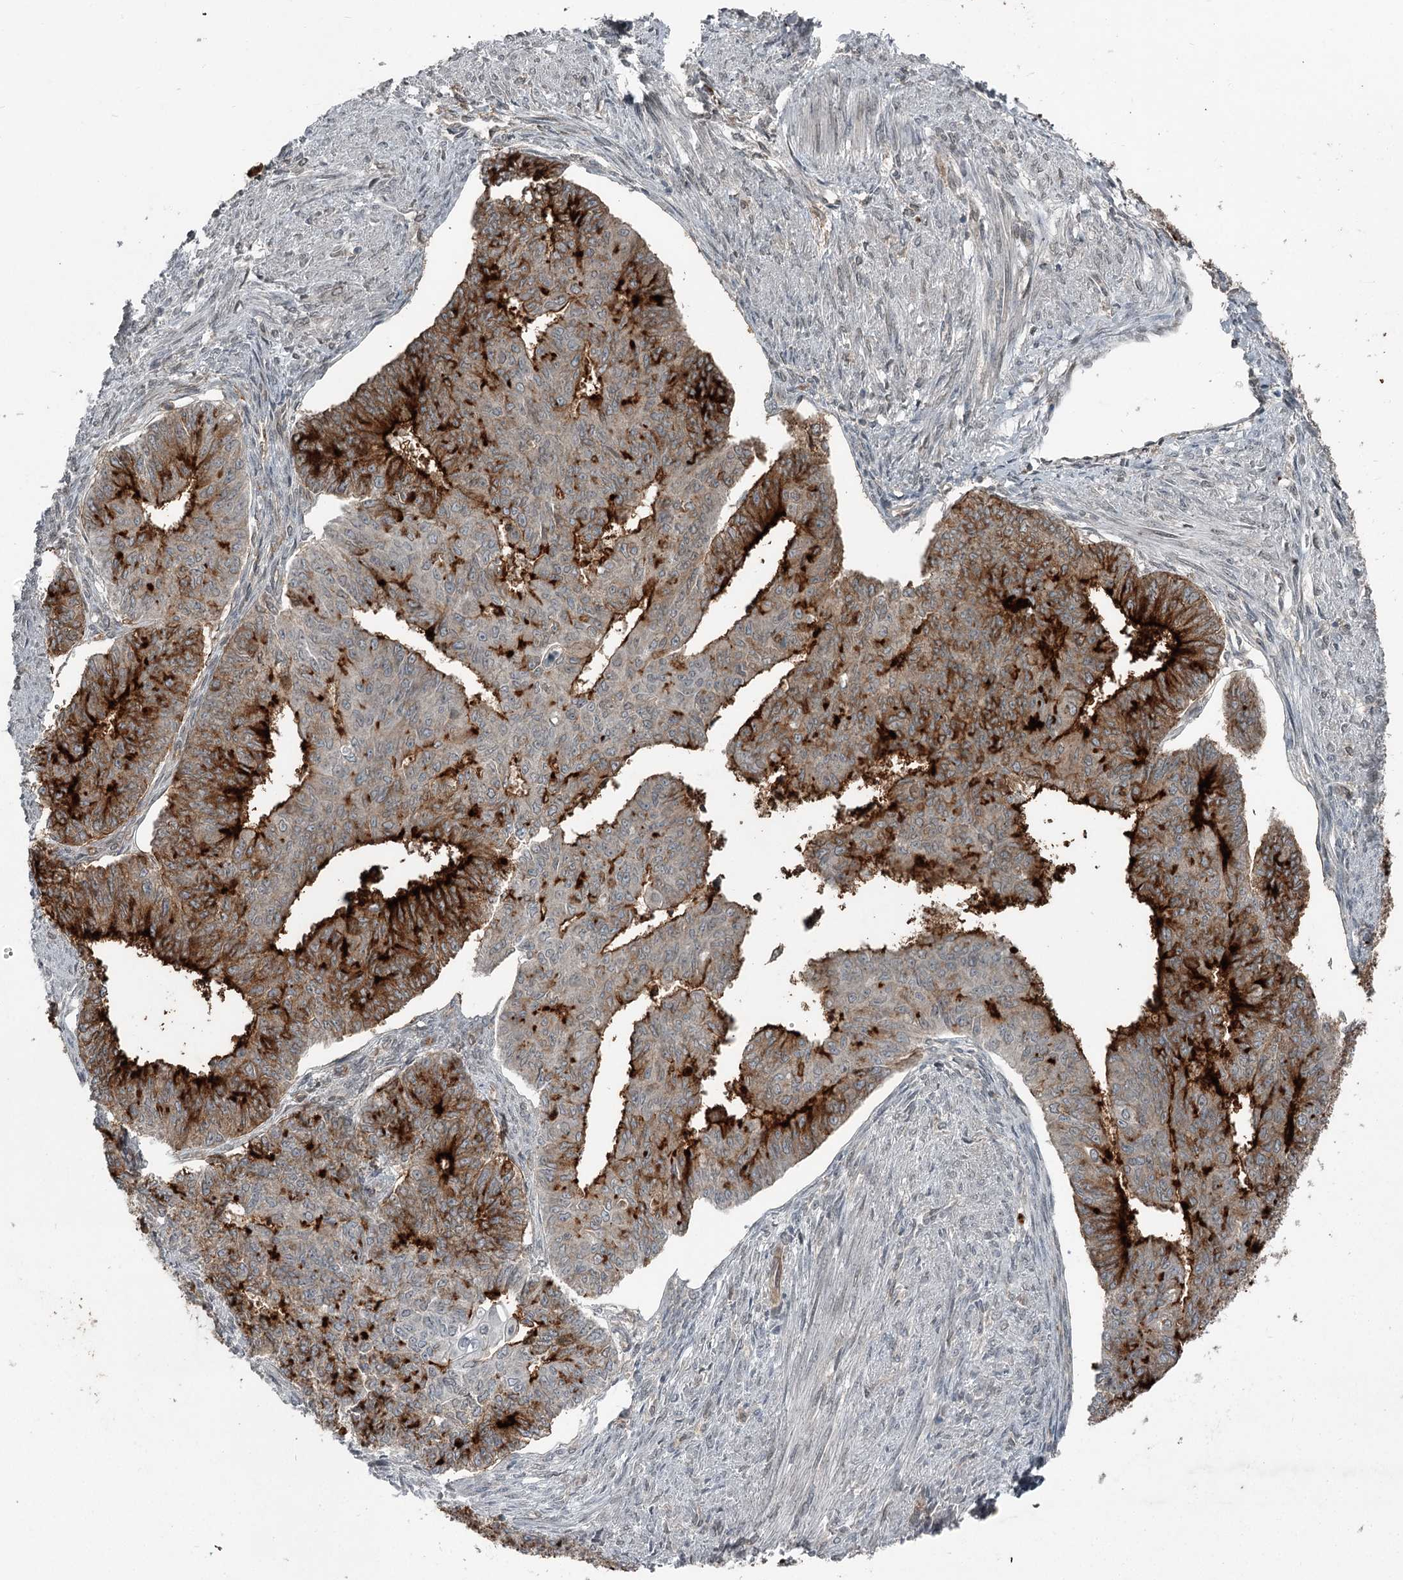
{"staining": {"intensity": "strong", "quantity": "25%-75%", "location": "cytoplasmic/membranous"}, "tissue": "endometrial cancer", "cell_type": "Tumor cells", "image_type": "cancer", "snomed": [{"axis": "morphology", "description": "Adenocarcinoma, NOS"}, {"axis": "topography", "description": "Endometrium"}], "caption": "An image showing strong cytoplasmic/membranous staining in about 25%-75% of tumor cells in adenocarcinoma (endometrial), as visualized by brown immunohistochemical staining.", "gene": "SLC39A8", "patient": {"sex": "female", "age": 32}}